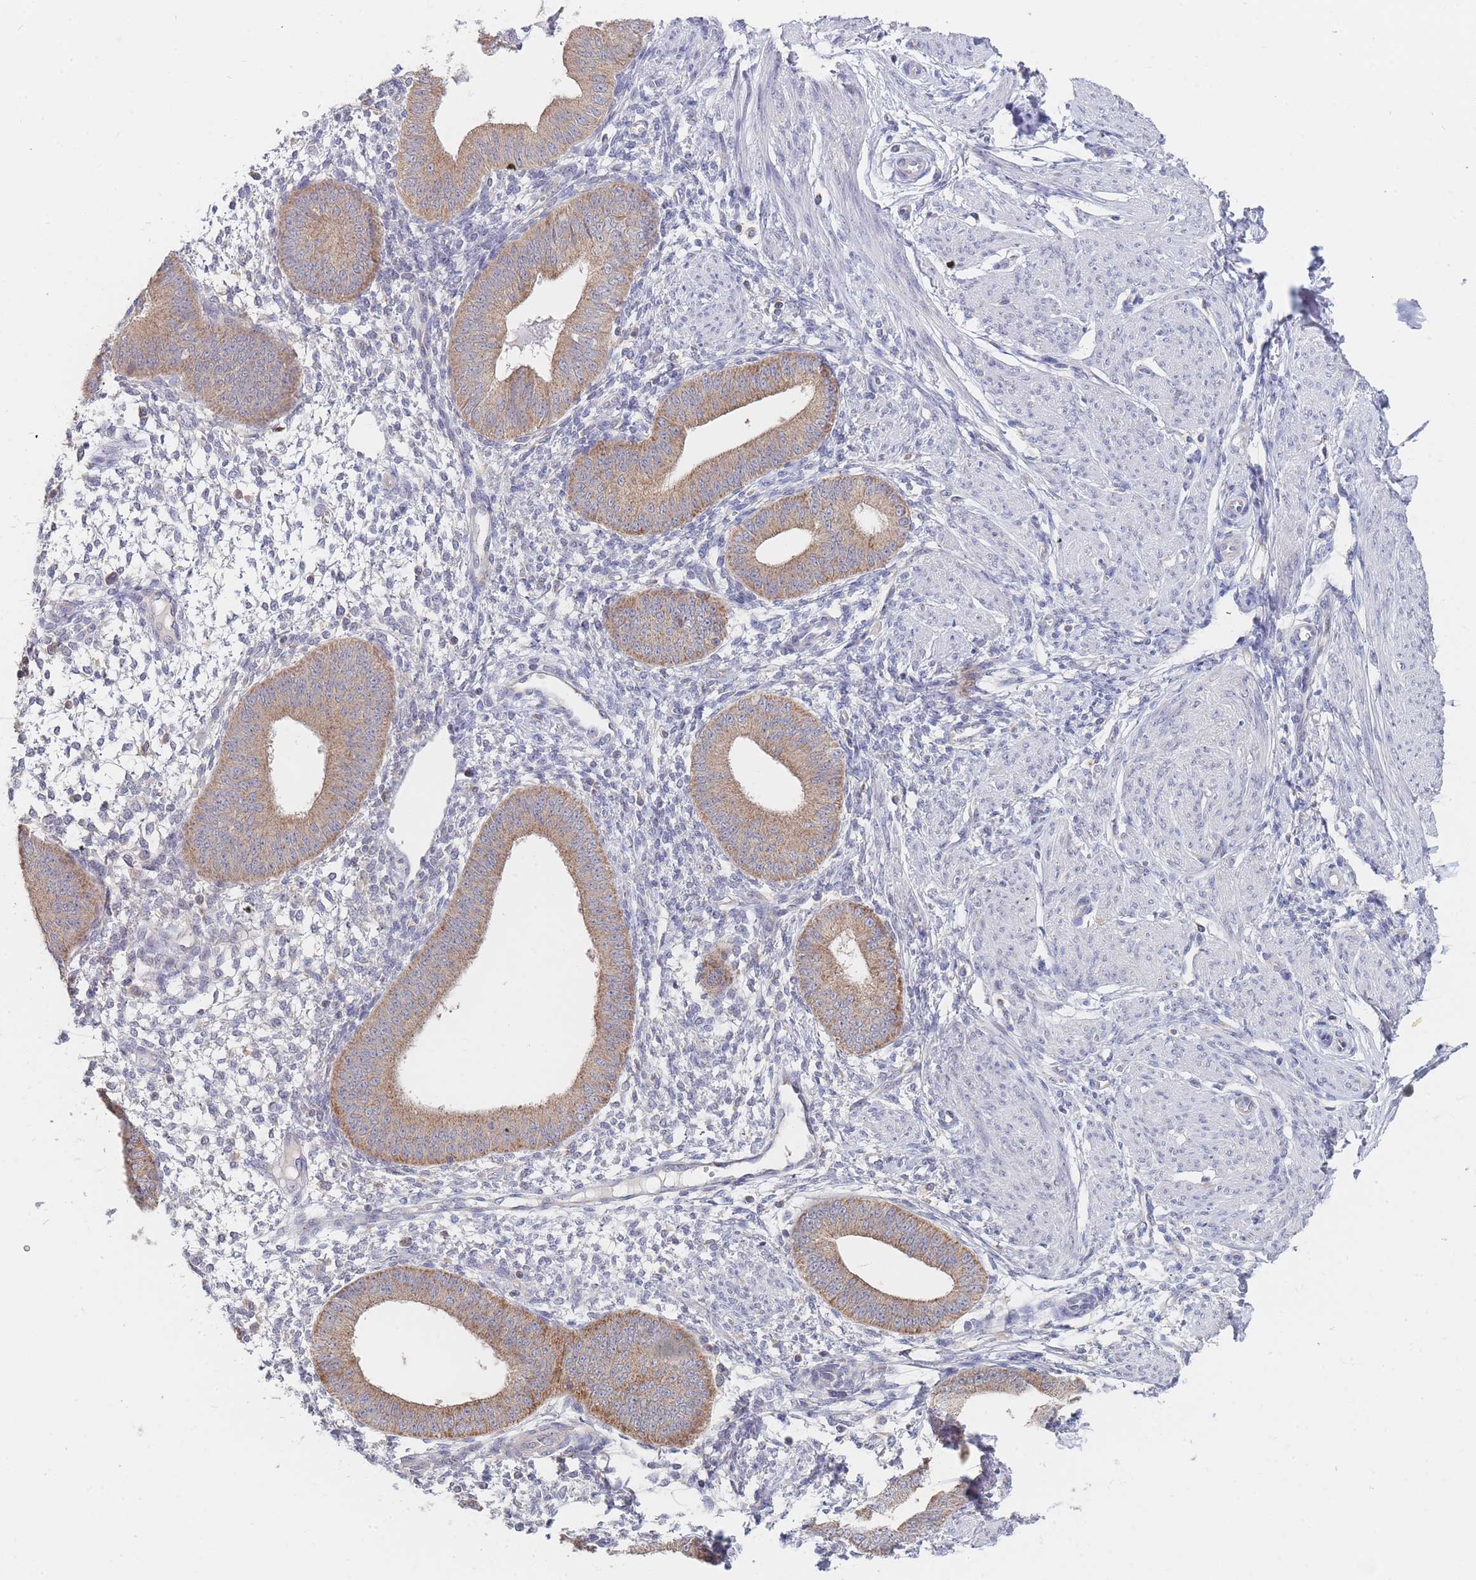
{"staining": {"intensity": "negative", "quantity": "none", "location": "none"}, "tissue": "endometrium", "cell_type": "Cells in endometrial stroma", "image_type": "normal", "snomed": [{"axis": "morphology", "description": "Normal tissue, NOS"}, {"axis": "topography", "description": "Endometrium"}], "caption": "Immunohistochemistry histopathology image of unremarkable endometrium stained for a protein (brown), which reveals no positivity in cells in endometrial stroma.", "gene": "PPP6C", "patient": {"sex": "female", "age": 49}}